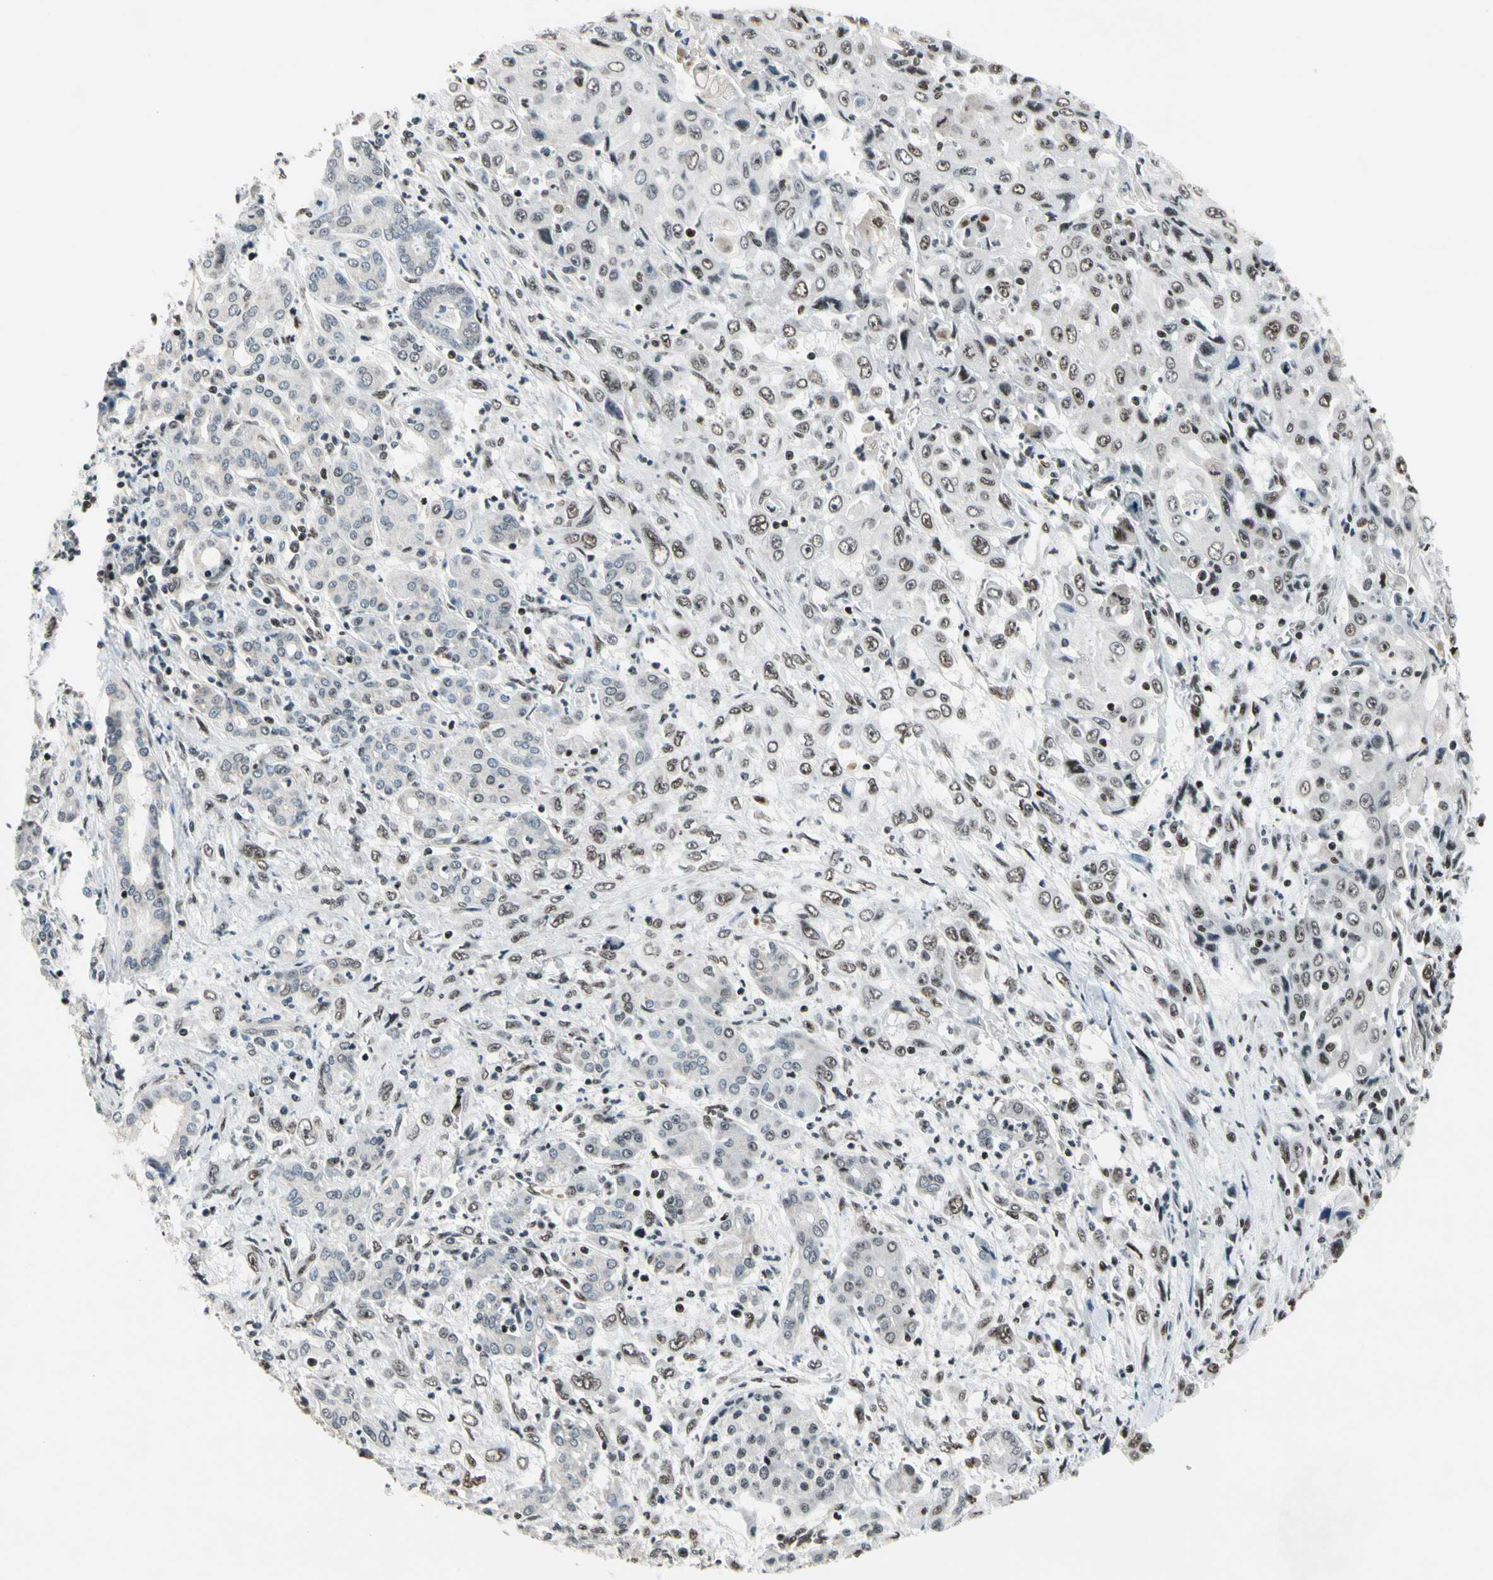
{"staining": {"intensity": "strong", "quantity": "<25%", "location": "nuclear"}, "tissue": "pancreatic cancer", "cell_type": "Tumor cells", "image_type": "cancer", "snomed": [{"axis": "morphology", "description": "Adenocarcinoma, NOS"}, {"axis": "topography", "description": "Pancreas"}], "caption": "Pancreatic adenocarcinoma stained for a protein displays strong nuclear positivity in tumor cells. (IHC, brightfield microscopy, high magnification).", "gene": "RECQL", "patient": {"sex": "male", "age": 70}}